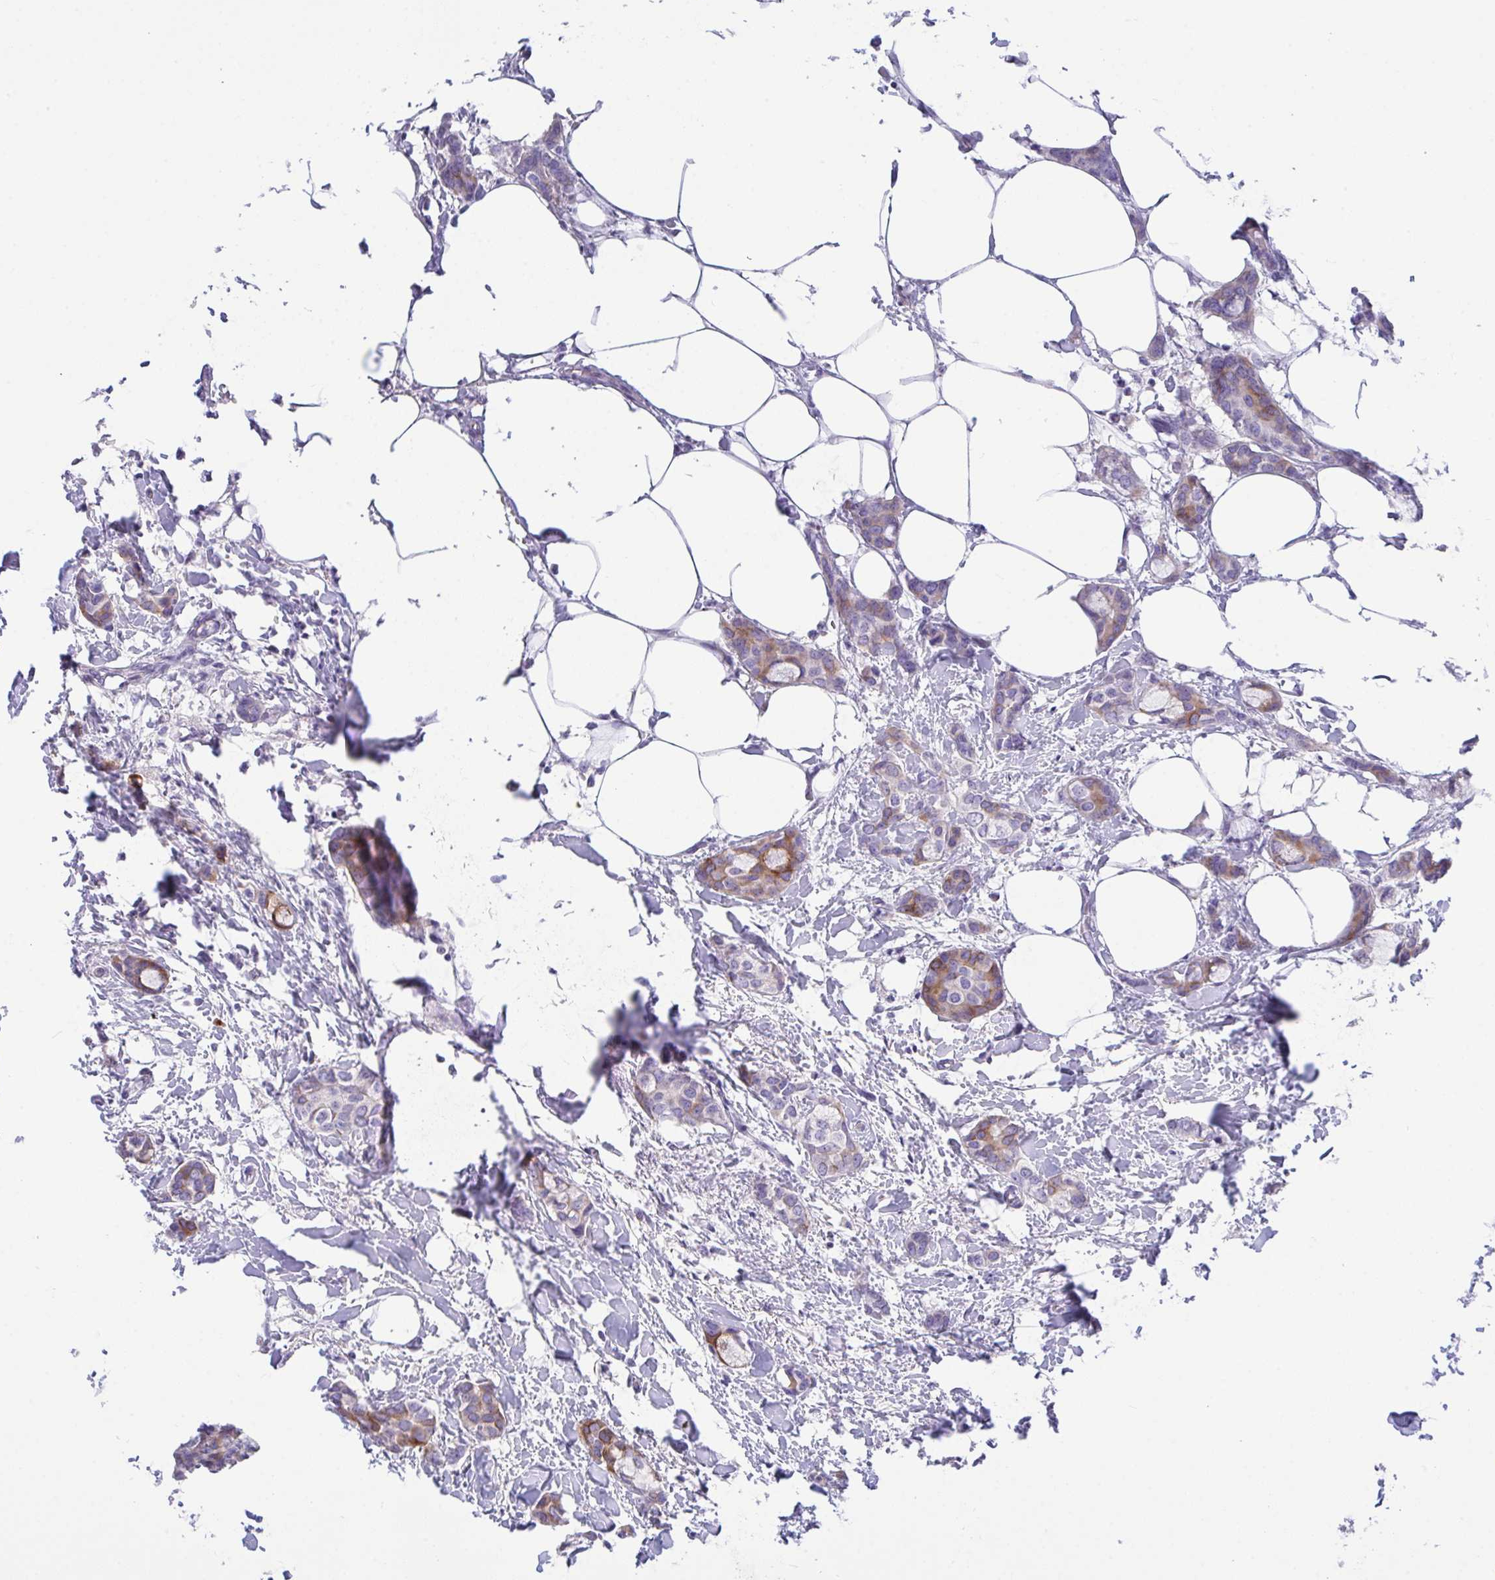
{"staining": {"intensity": "moderate", "quantity": "<25%", "location": "cytoplasmic/membranous"}, "tissue": "breast cancer", "cell_type": "Tumor cells", "image_type": "cancer", "snomed": [{"axis": "morphology", "description": "Duct carcinoma"}, {"axis": "topography", "description": "Breast"}], "caption": "Immunohistochemistry (IHC) staining of infiltrating ductal carcinoma (breast), which demonstrates low levels of moderate cytoplasmic/membranous expression in approximately <25% of tumor cells indicating moderate cytoplasmic/membranous protein staining. The staining was performed using DAB (brown) for protein detection and nuclei were counterstained in hematoxylin (blue).", "gene": "FBXL20", "patient": {"sex": "female", "age": 73}}